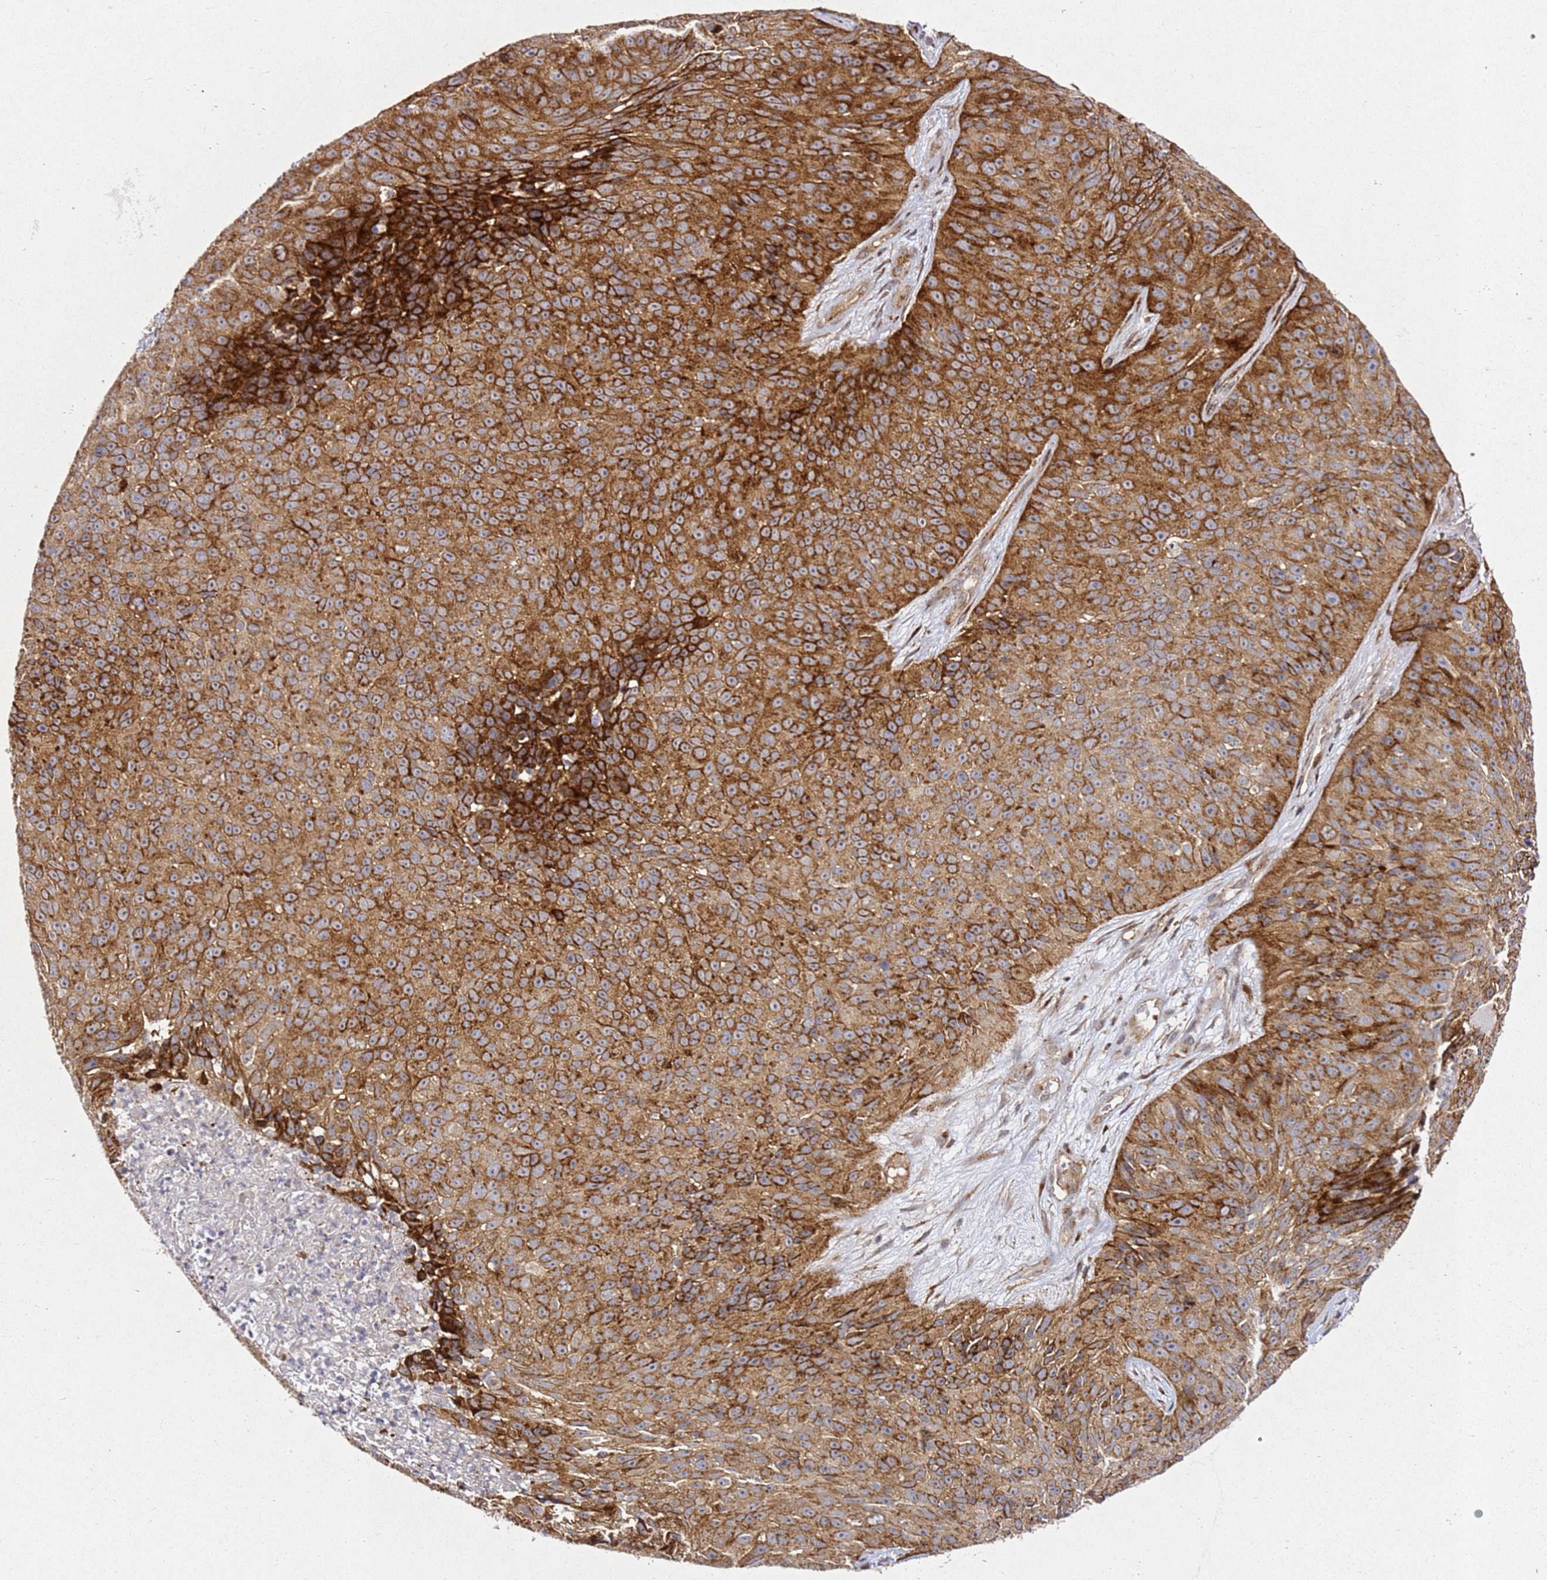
{"staining": {"intensity": "strong", "quantity": ">75%", "location": "cytoplasmic/membranous"}, "tissue": "skin cancer", "cell_type": "Tumor cells", "image_type": "cancer", "snomed": [{"axis": "morphology", "description": "Squamous cell carcinoma, NOS"}, {"axis": "topography", "description": "Skin"}], "caption": "DAB immunohistochemical staining of human skin cancer (squamous cell carcinoma) reveals strong cytoplasmic/membranous protein expression in approximately >75% of tumor cells.", "gene": "ZNF296", "patient": {"sex": "female", "age": 87}}